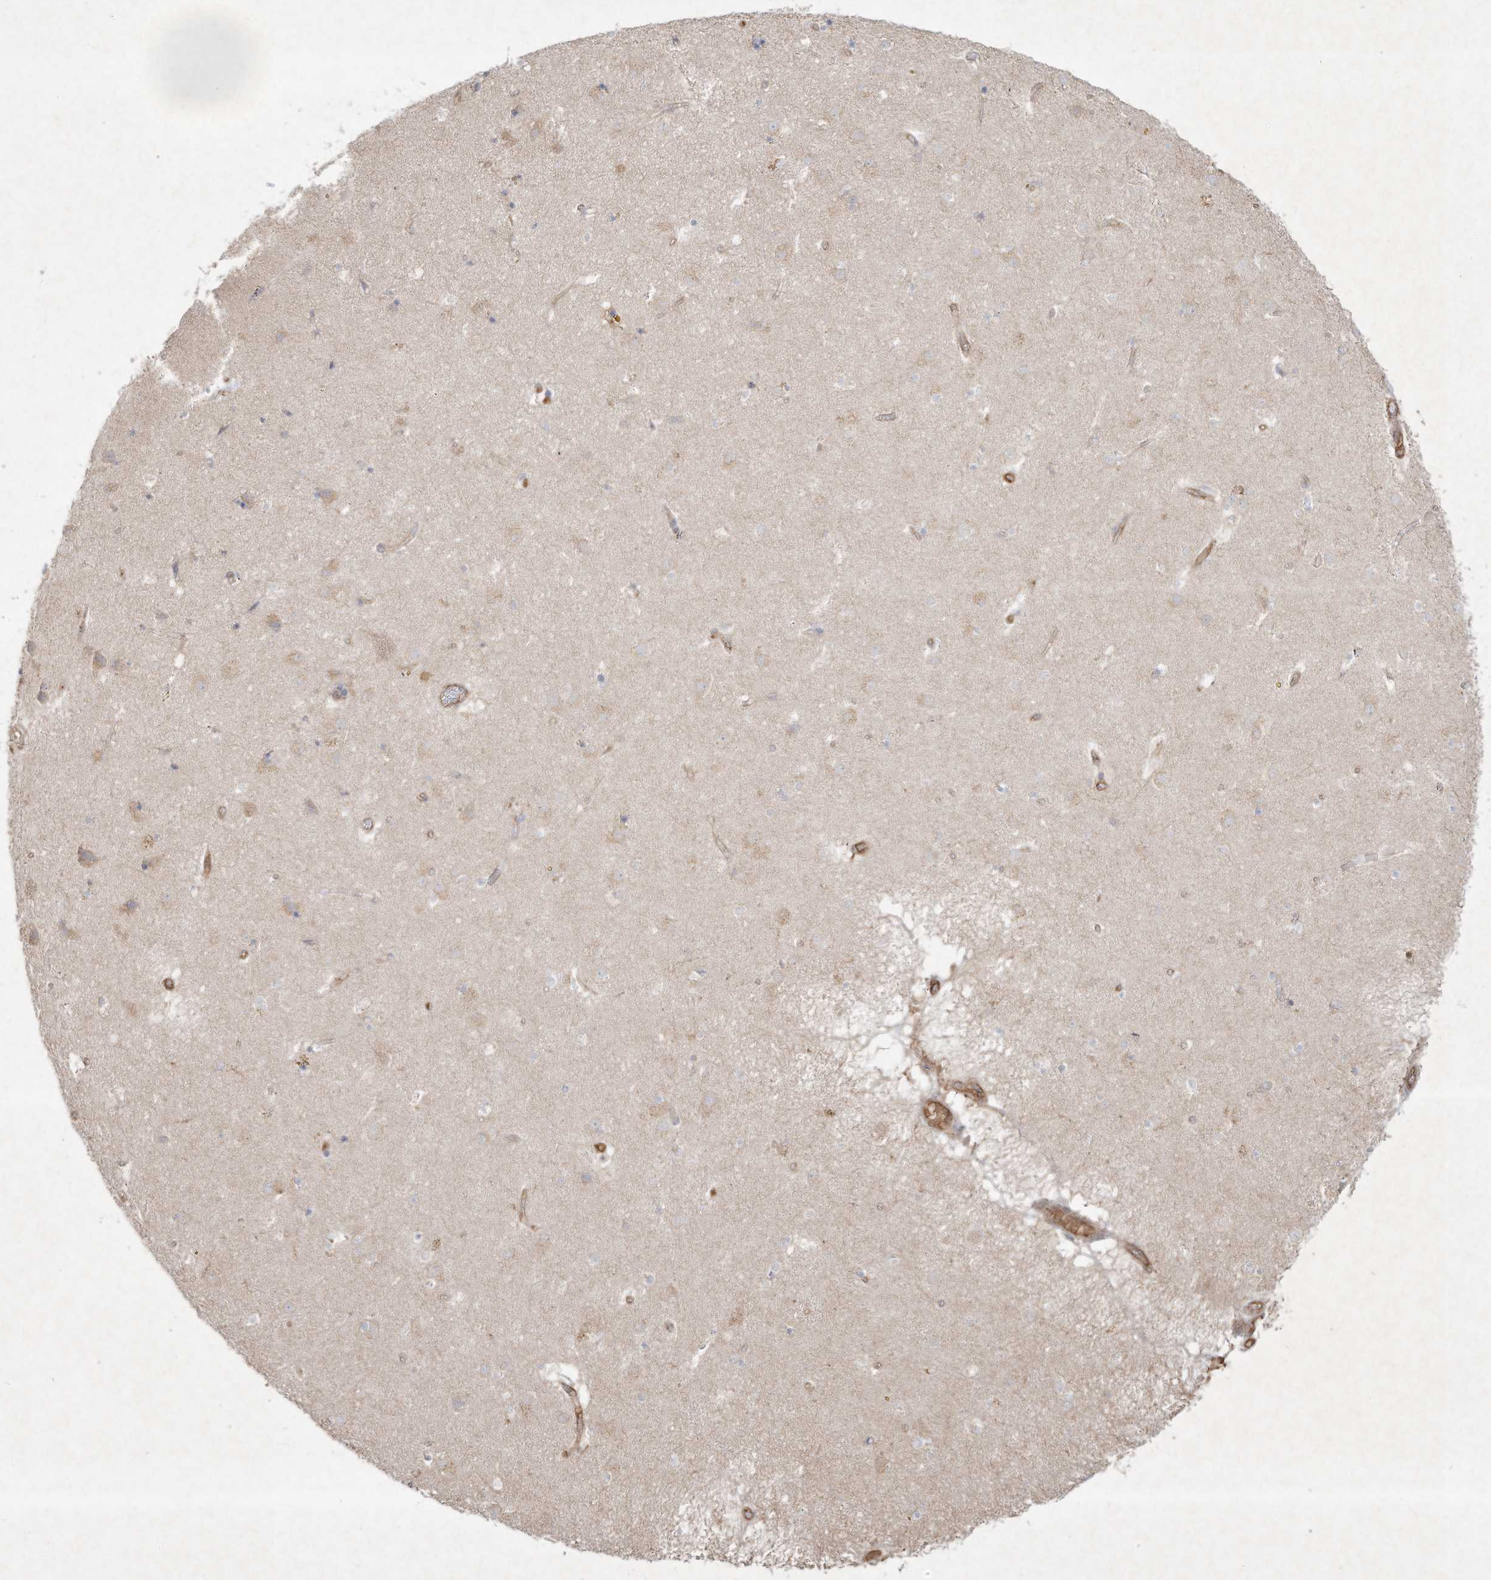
{"staining": {"intensity": "negative", "quantity": "none", "location": "none"}, "tissue": "caudate", "cell_type": "Glial cells", "image_type": "normal", "snomed": [{"axis": "morphology", "description": "Normal tissue, NOS"}, {"axis": "topography", "description": "Lateral ventricle wall"}], "caption": "DAB (3,3'-diaminobenzidine) immunohistochemical staining of unremarkable caudate displays no significant expression in glial cells.", "gene": "HTR5A", "patient": {"sex": "male", "age": 70}}